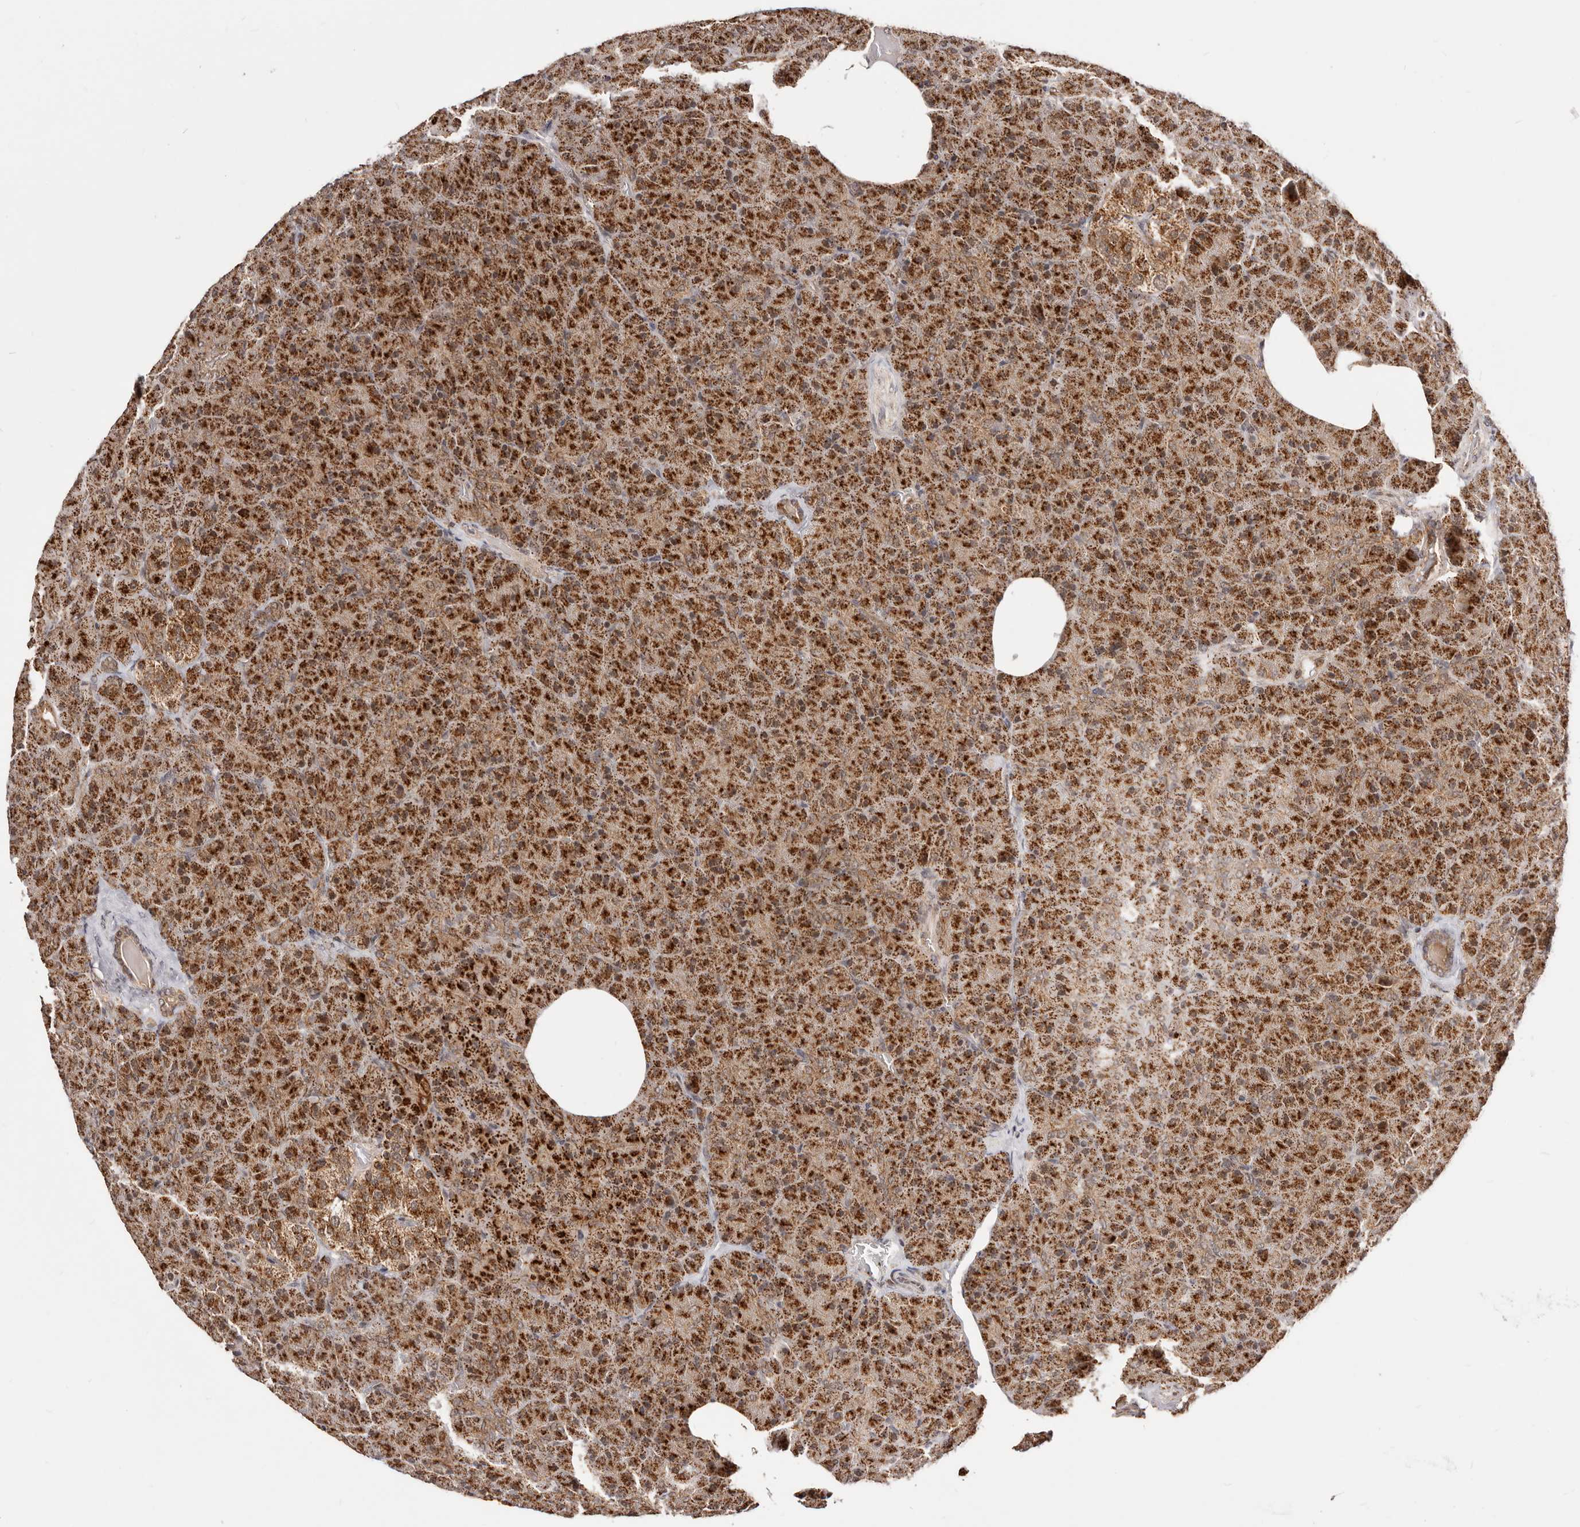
{"staining": {"intensity": "strong", "quantity": ">75%", "location": "cytoplasmic/membranous,nuclear"}, "tissue": "pancreas", "cell_type": "Exocrine glandular cells", "image_type": "normal", "snomed": [{"axis": "morphology", "description": "Normal tissue, NOS"}, {"axis": "topography", "description": "Pancreas"}], "caption": "Immunohistochemistry (DAB (3,3'-diaminobenzidine)) staining of benign pancreas exhibits strong cytoplasmic/membranous,nuclear protein staining in about >75% of exocrine glandular cells.", "gene": "SEC14L1", "patient": {"sex": "female", "age": 35}}